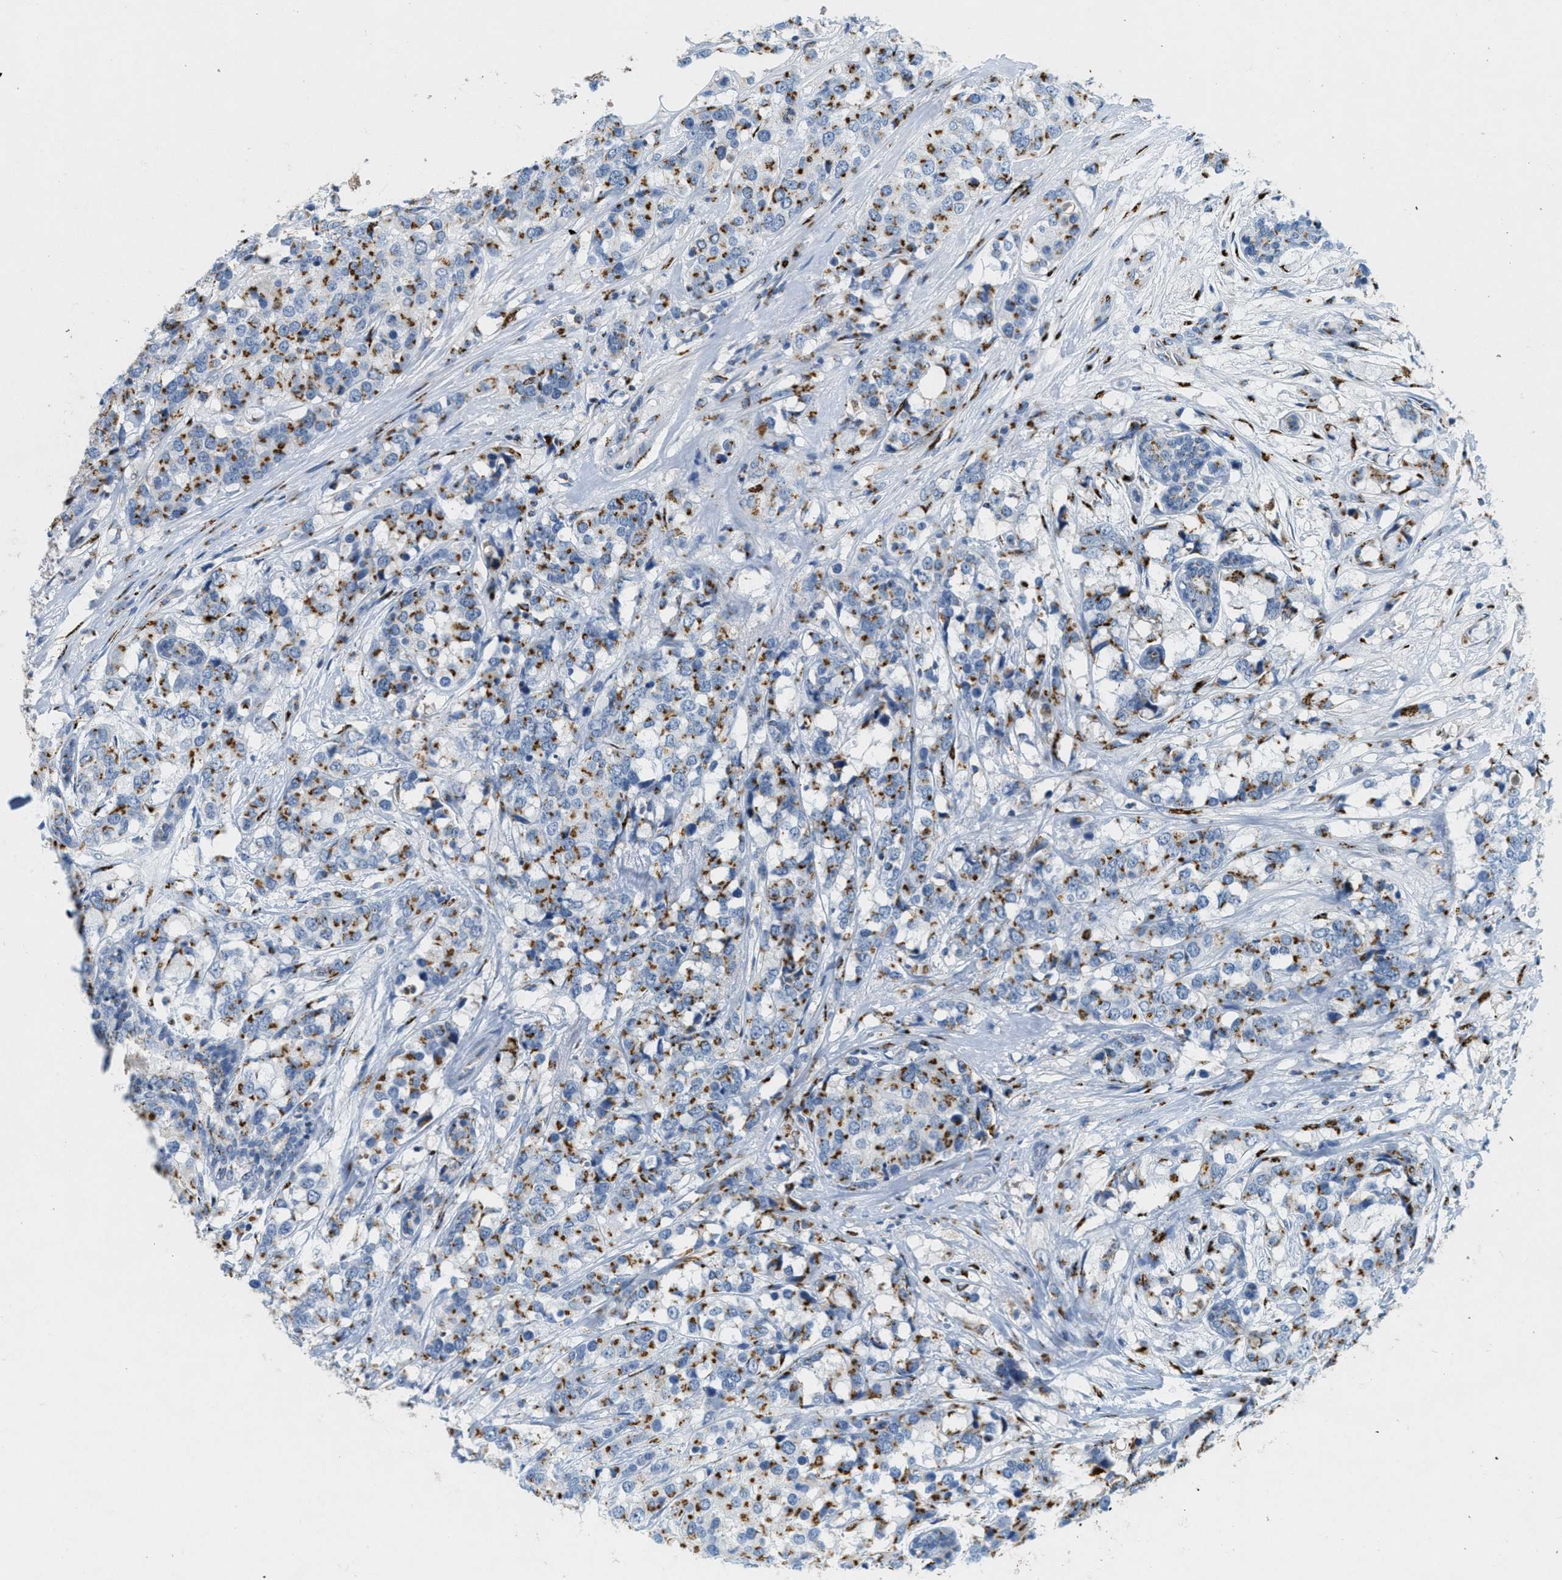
{"staining": {"intensity": "strong", "quantity": ">75%", "location": "cytoplasmic/membranous"}, "tissue": "breast cancer", "cell_type": "Tumor cells", "image_type": "cancer", "snomed": [{"axis": "morphology", "description": "Lobular carcinoma"}, {"axis": "topography", "description": "Breast"}], "caption": "Breast cancer (lobular carcinoma) was stained to show a protein in brown. There is high levels of strong cytoplasmic/membranous positivity in about >75% of tumor cells.", "gene": "ENTPD4", "patient": {"sex": "female", "age": 59}}